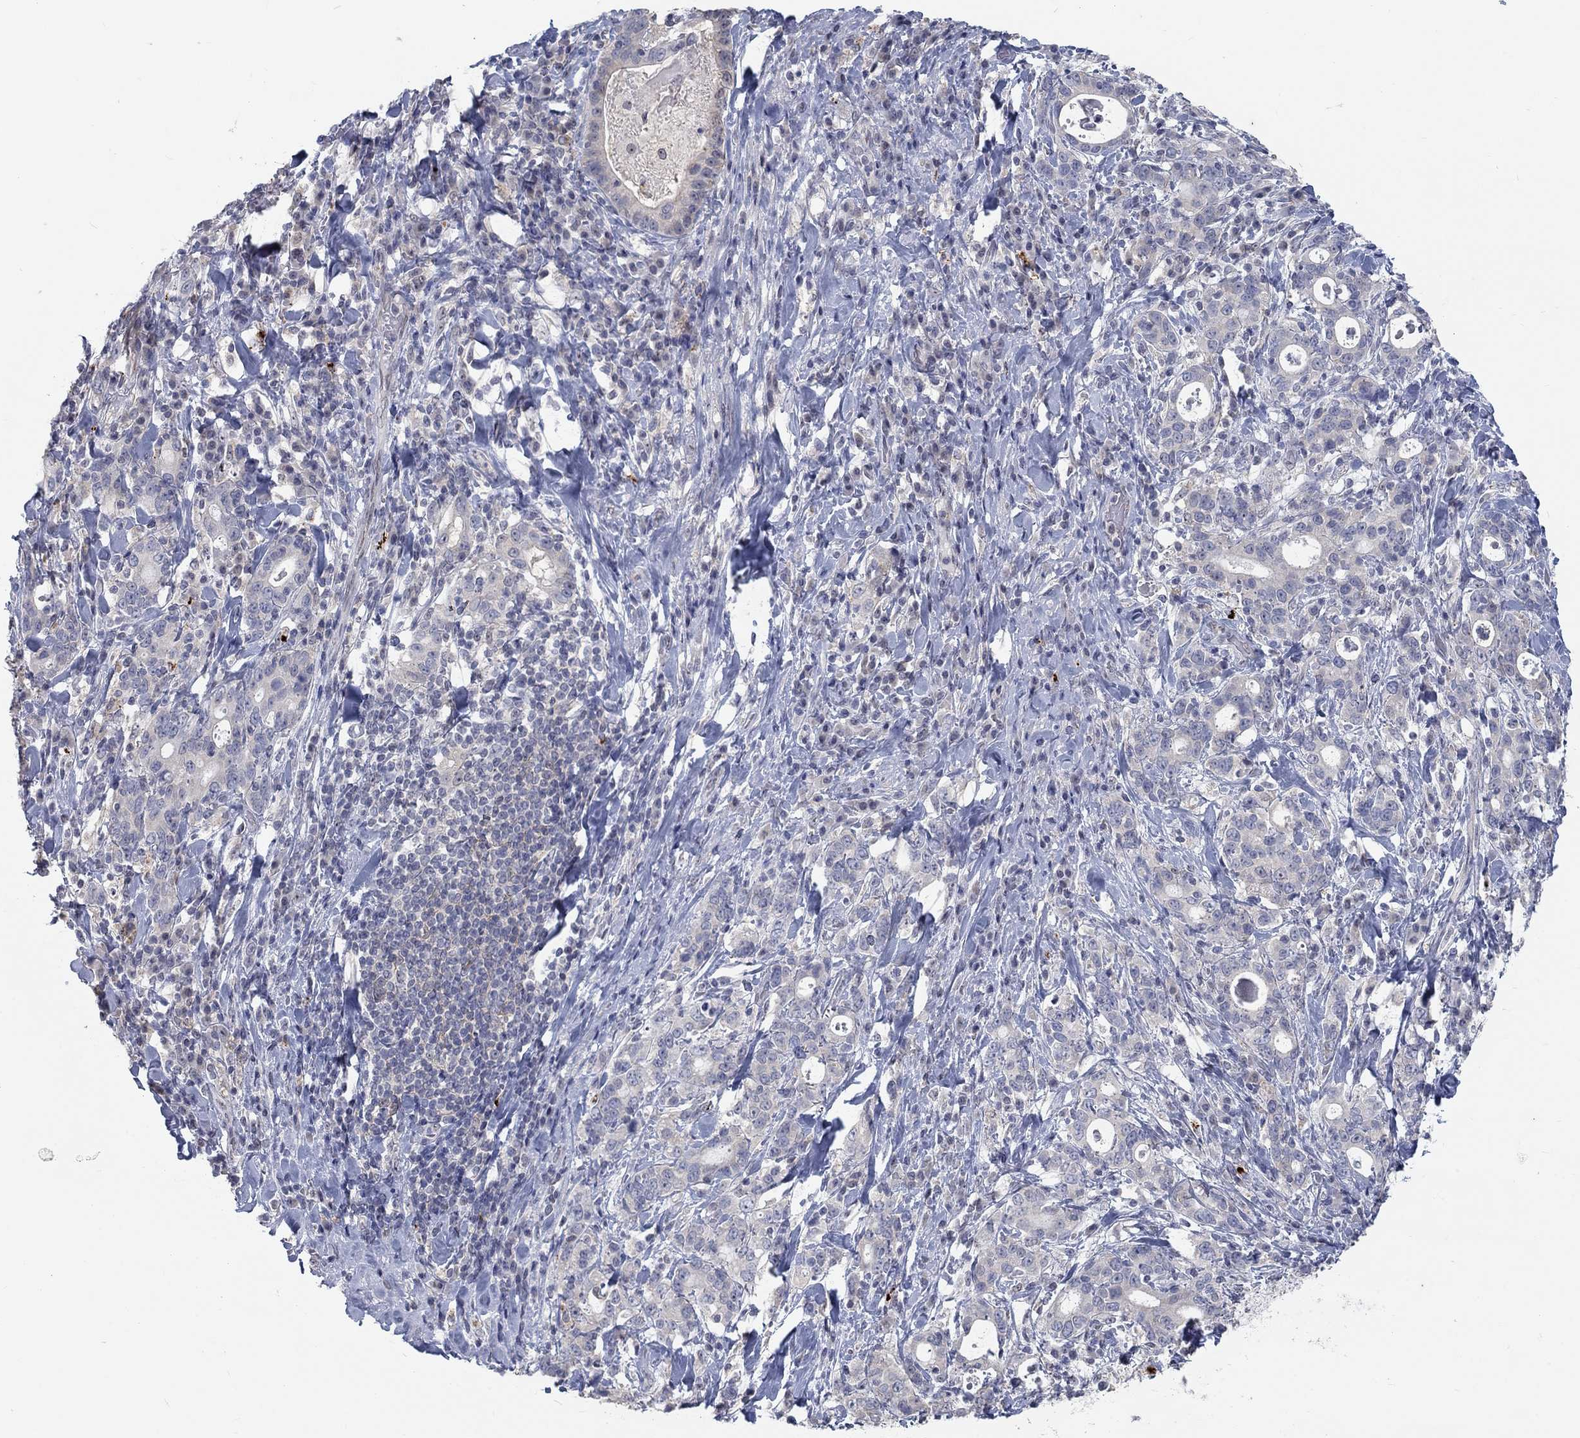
{"staining": {"intensity": "negative", "quantity": "none", "location": "none"}, "tissue": "stomach cancer", "cell_type": "Tumor cells", "image_type": "cancer", "snomed": [{"axis": "morphology", "description": "Adenocarcinoma, NOS"}, {"axis": "topography", "description": "Stomach"}], "caption": "This histopathology image is of stomach adenocarcinoma stained with immunohistochemistry to label a protein in brown with the nuclei are counter-stained blue. There is no positivity in tumor cells. Nuclei are stained in blue.", "gene": "MTSS2", "patient": {"sex": "male", "age": 79}}